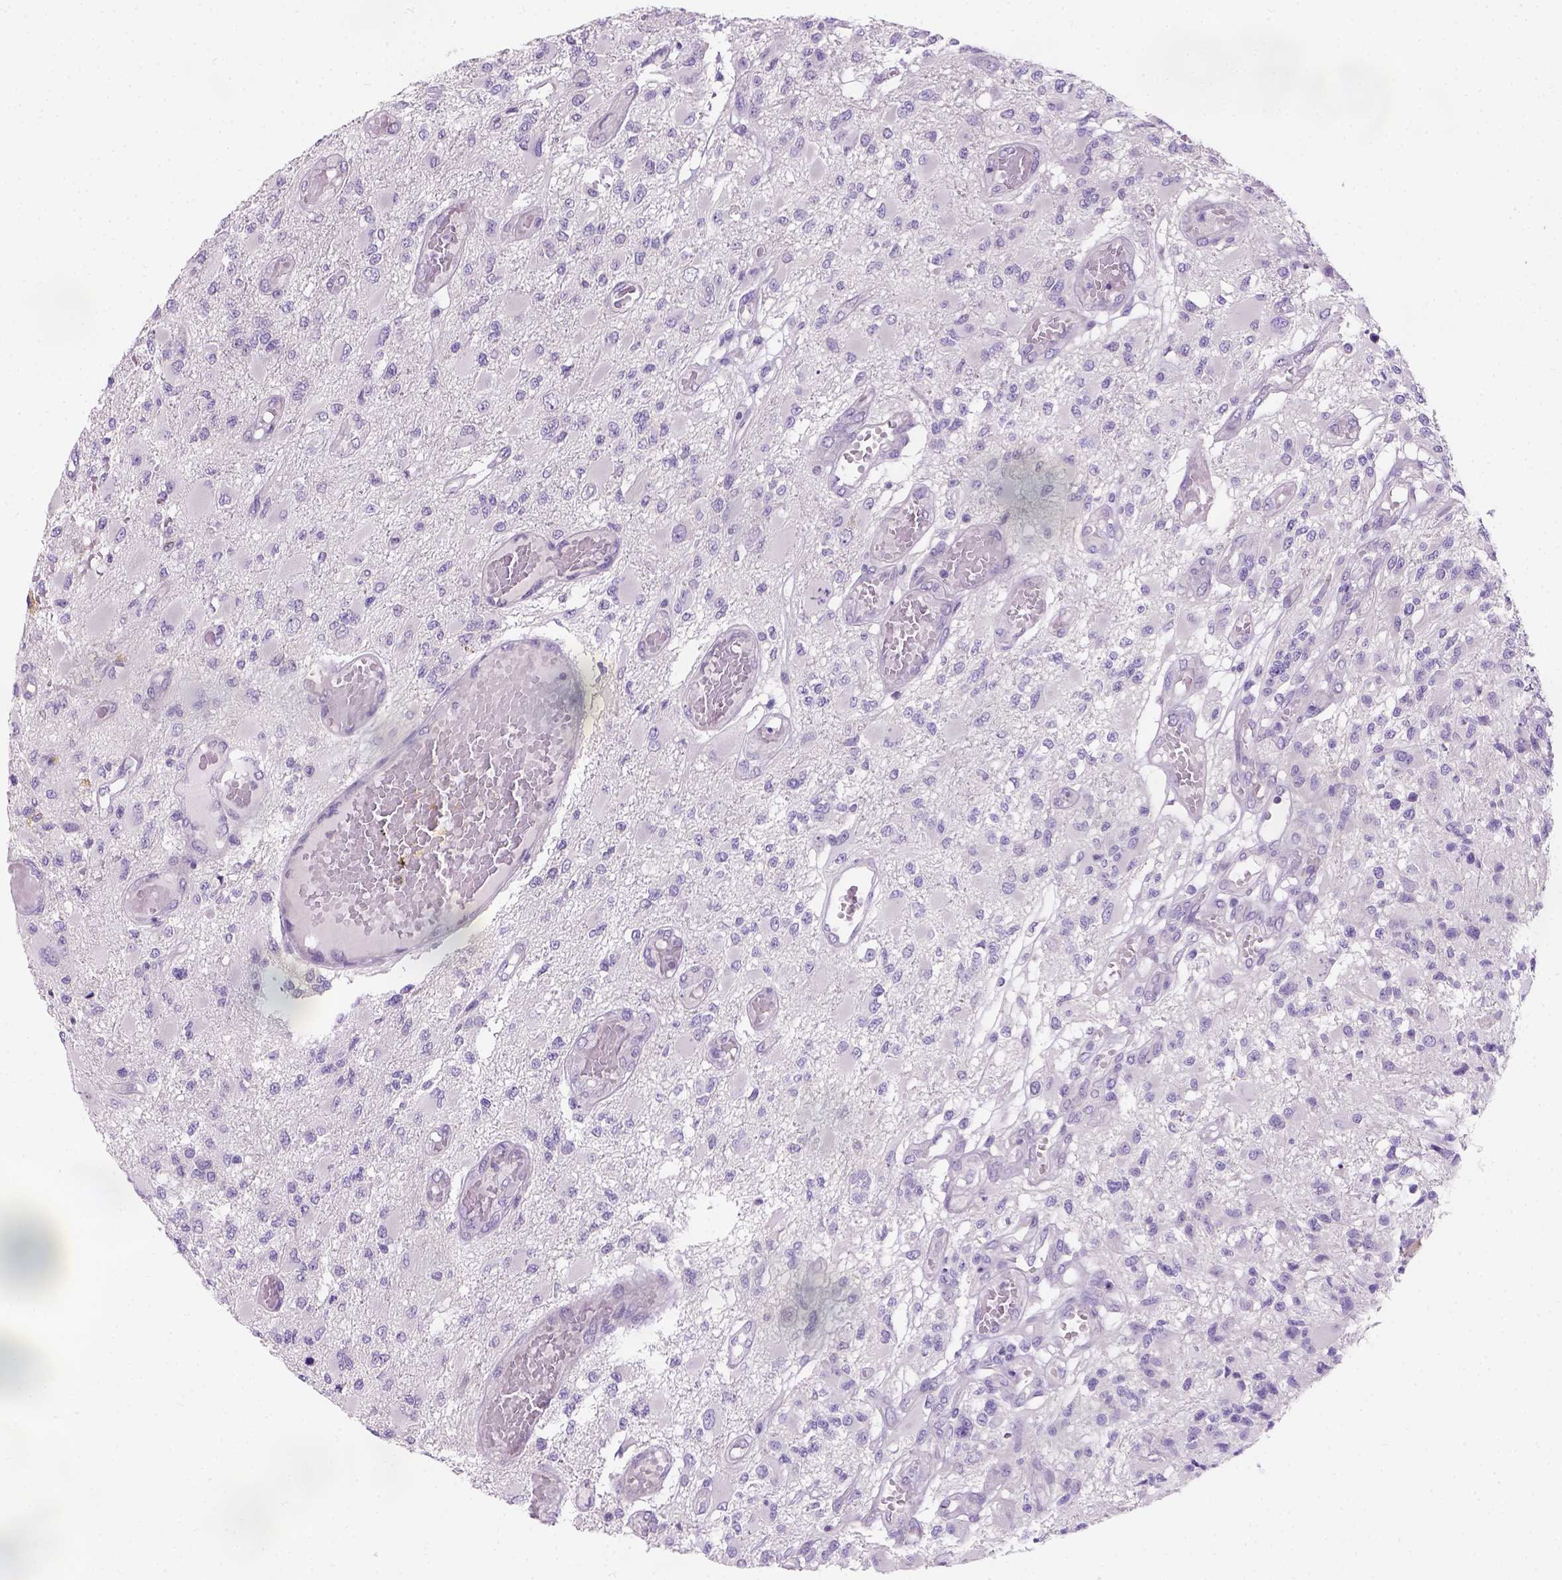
{"staining": {"intensity": "negative", "quantity": "none", "location": "none"}, "tissue": "glioma", "cell_type": "Tumor cells", "image_type": "cancer", "snomed": [{"axis": "morphology", "description": "Glioma, malignant, High grade"}, {"axis": "topography", "description": "Brain"}], "caption": "High power microscopy micrograph of an immunohistochemistry (IHC) photomicrograph of glioma, revealing no significant positivity in tumor cells.", "gene": "C20orf144", "patient": {"sex": "female", "age": 63}}